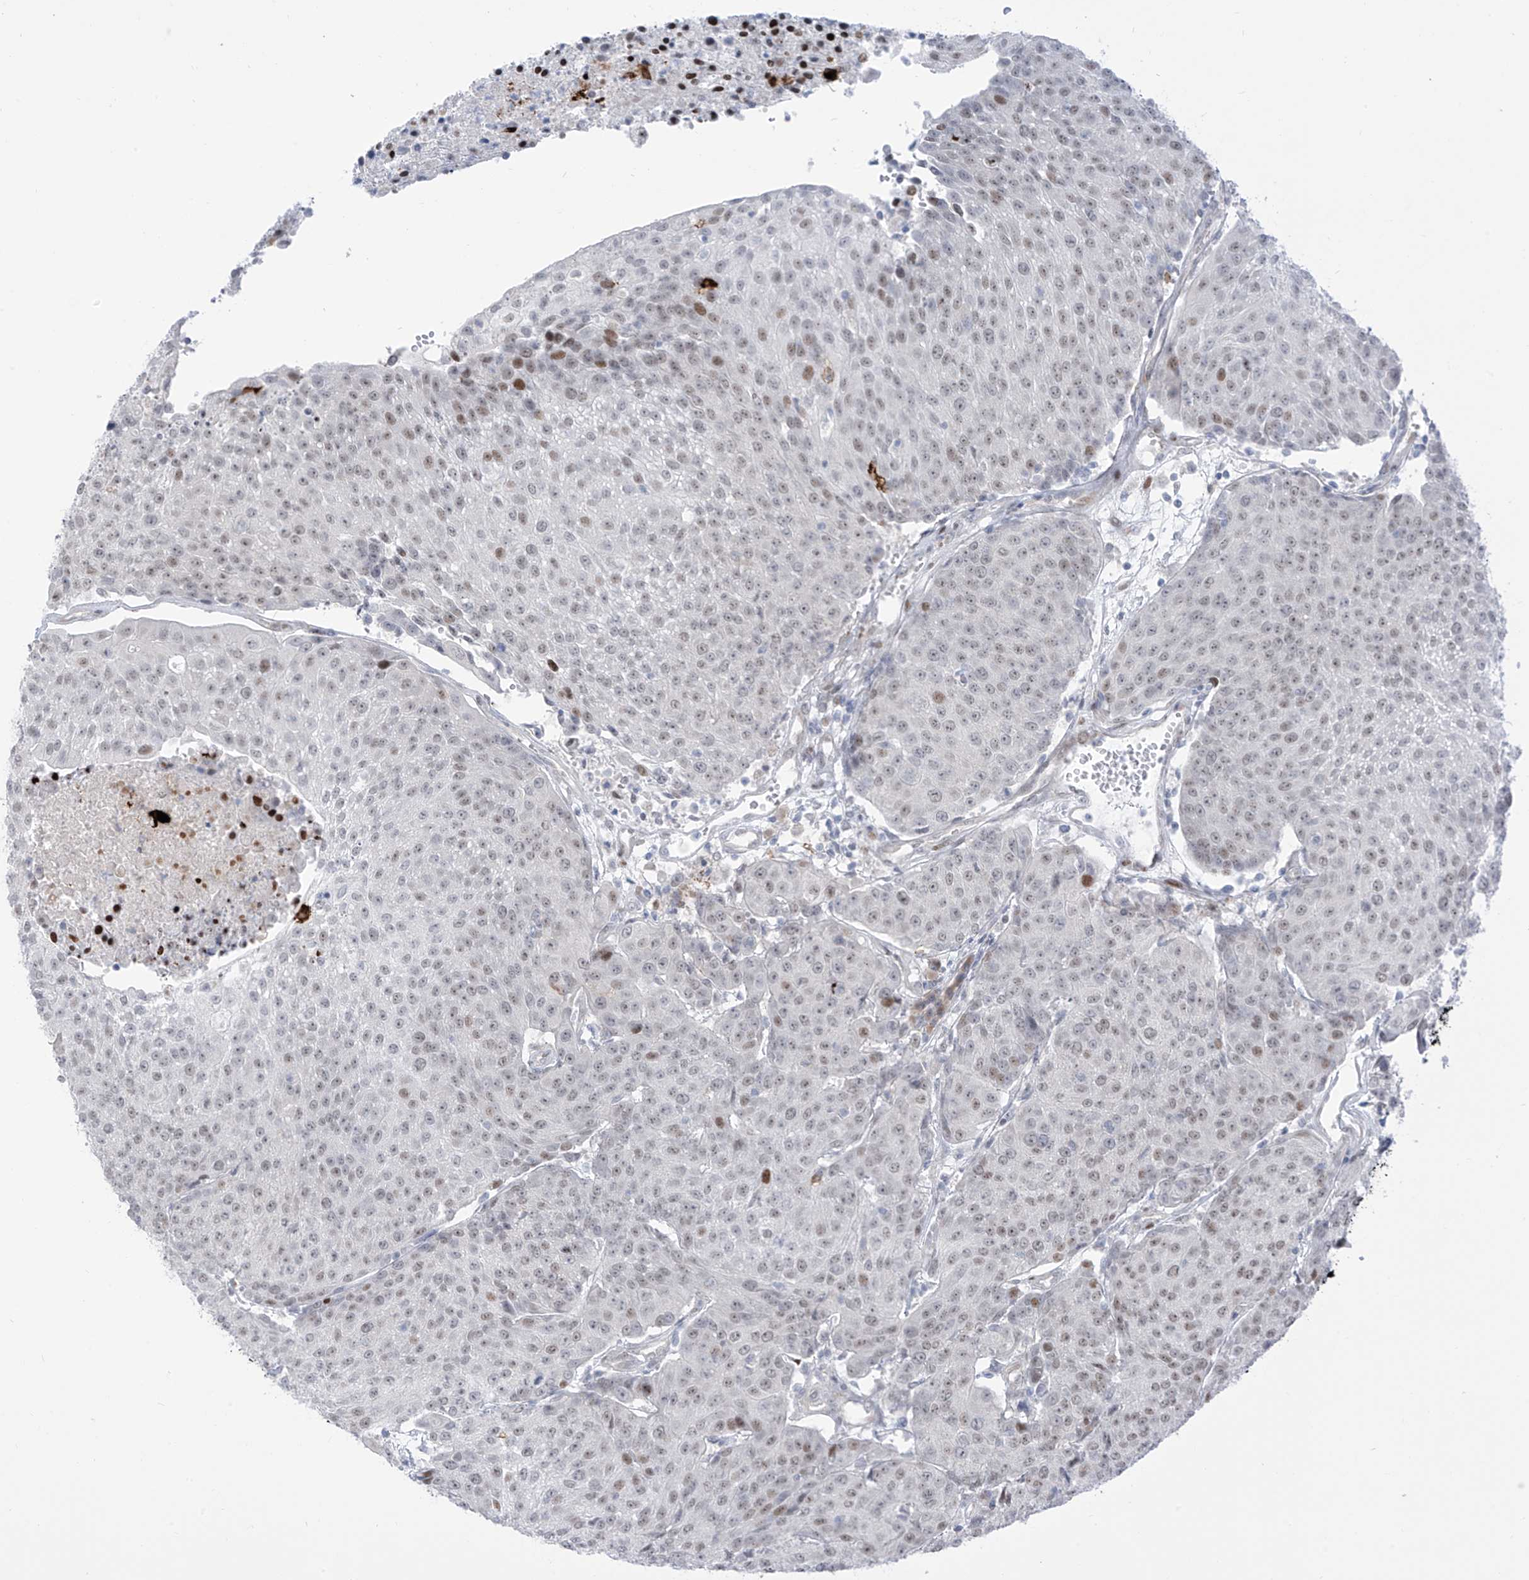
{"staining": {"intensity": "weak", "quantity": ">75%", "location": "nuclear"}, "tissue": "urothelial cancer", "cell_type": "Tumor cells", "image_type": "cancer", "snomed": [{"axis": "morphology", "description": "Urothelial carcinoma, High grade"}, {"axis": "topography", "description": "Urinary bladder"}], "caption": "Human urothelial cancer stained for a protein (brown) exhibits weak nuclear positive positivity in approximately >75% of tumor cells.", "gene": "LIN9", "patient": {"sex": "female", "age": 85}}